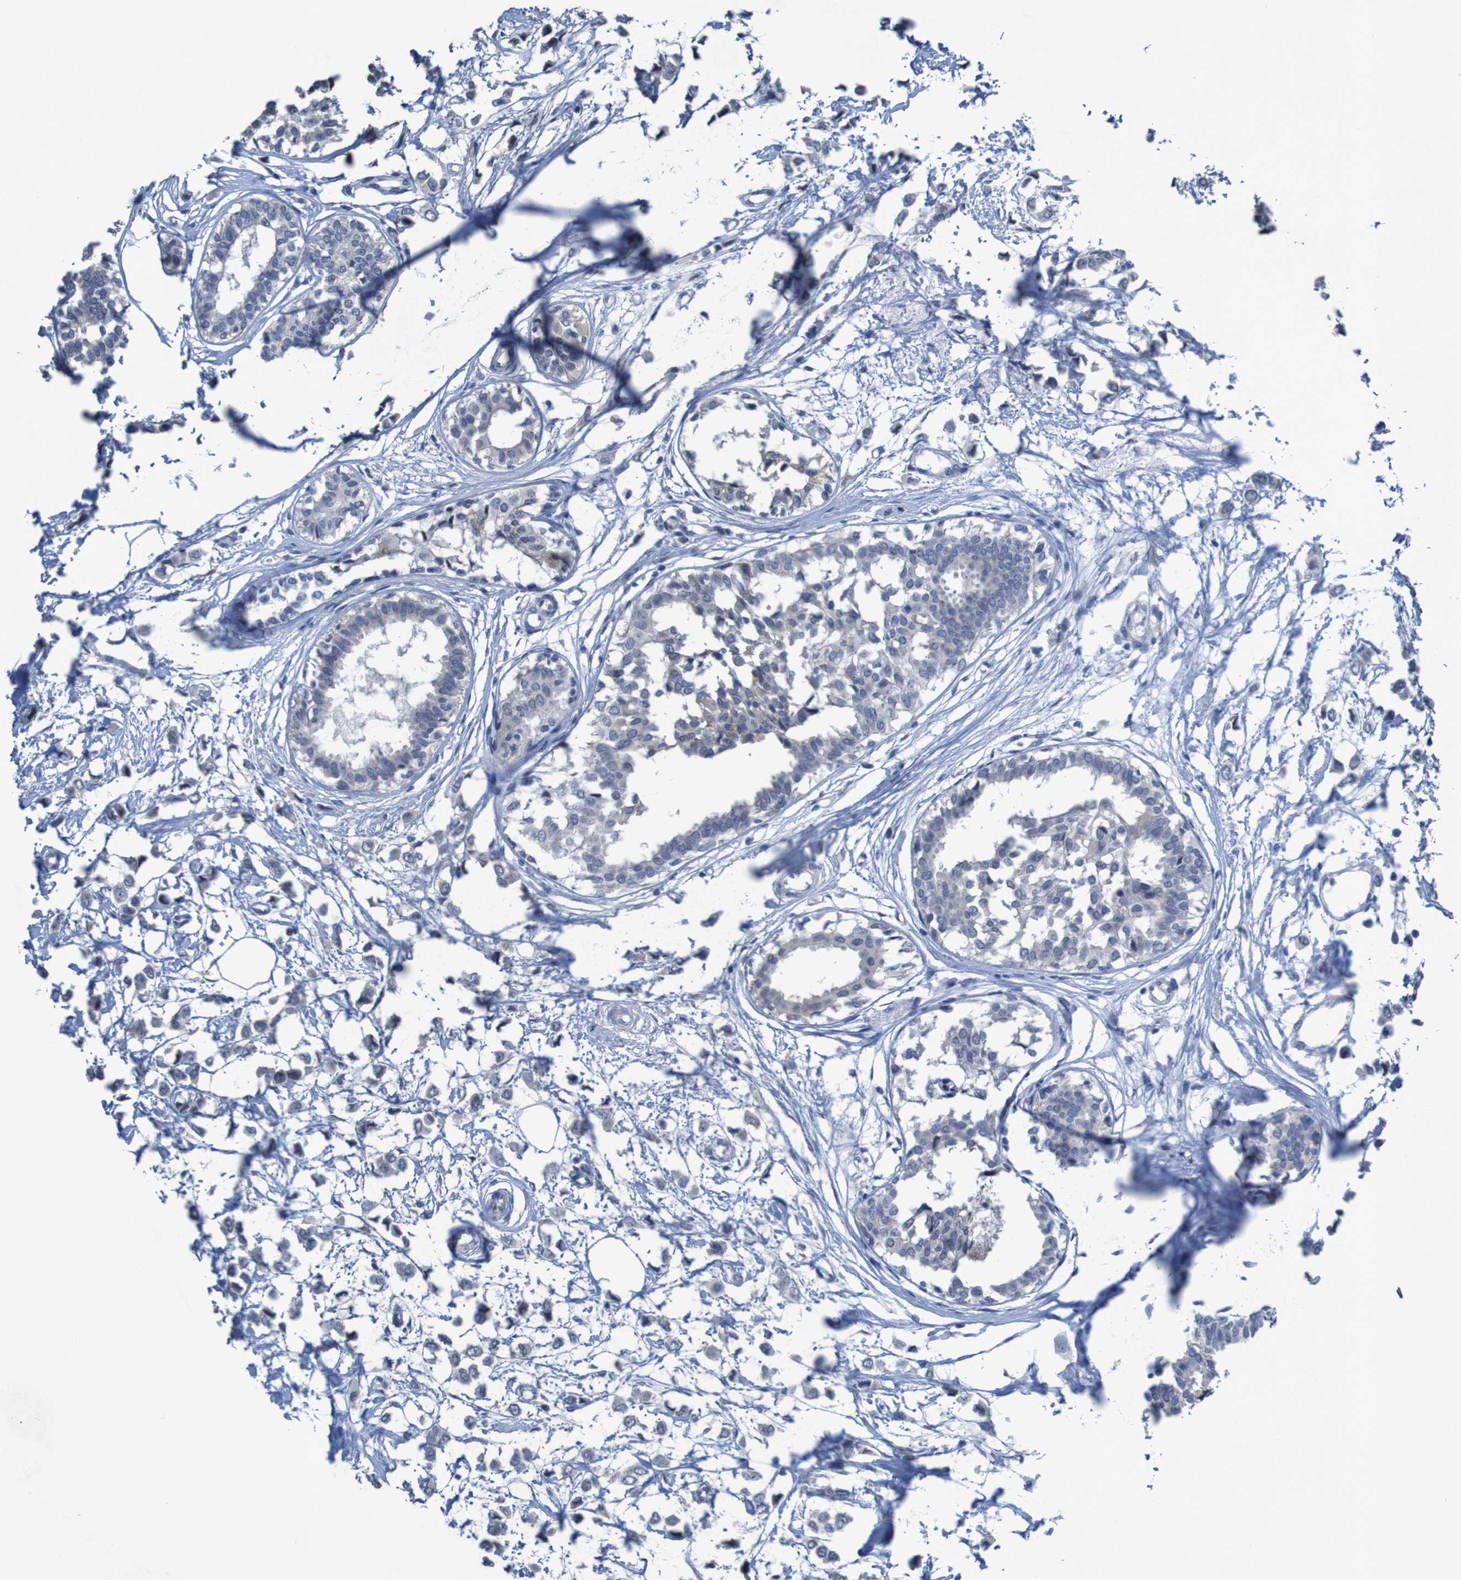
{"staining": {"intensity": "negative", "quantity": "none", "location": "none"}, "tissue": "breast cancer", "cell_type": "Tumor cells", "image_type": "cancer", "snomed": [{"axis": "morphology", "description": "Lobular carcinoma"}, {"axis": "topography", "description": "Breast"}], "caption": "The histopathology image exhibits no significant expression in tumor cells of breast cancer (lobular carcinoma). (Brightfield microscopy of DAB immunohistochemistry (IHC) at high magnification).", "gene": "CLDN18", "patient": {"sex": "female", "age": 51}}